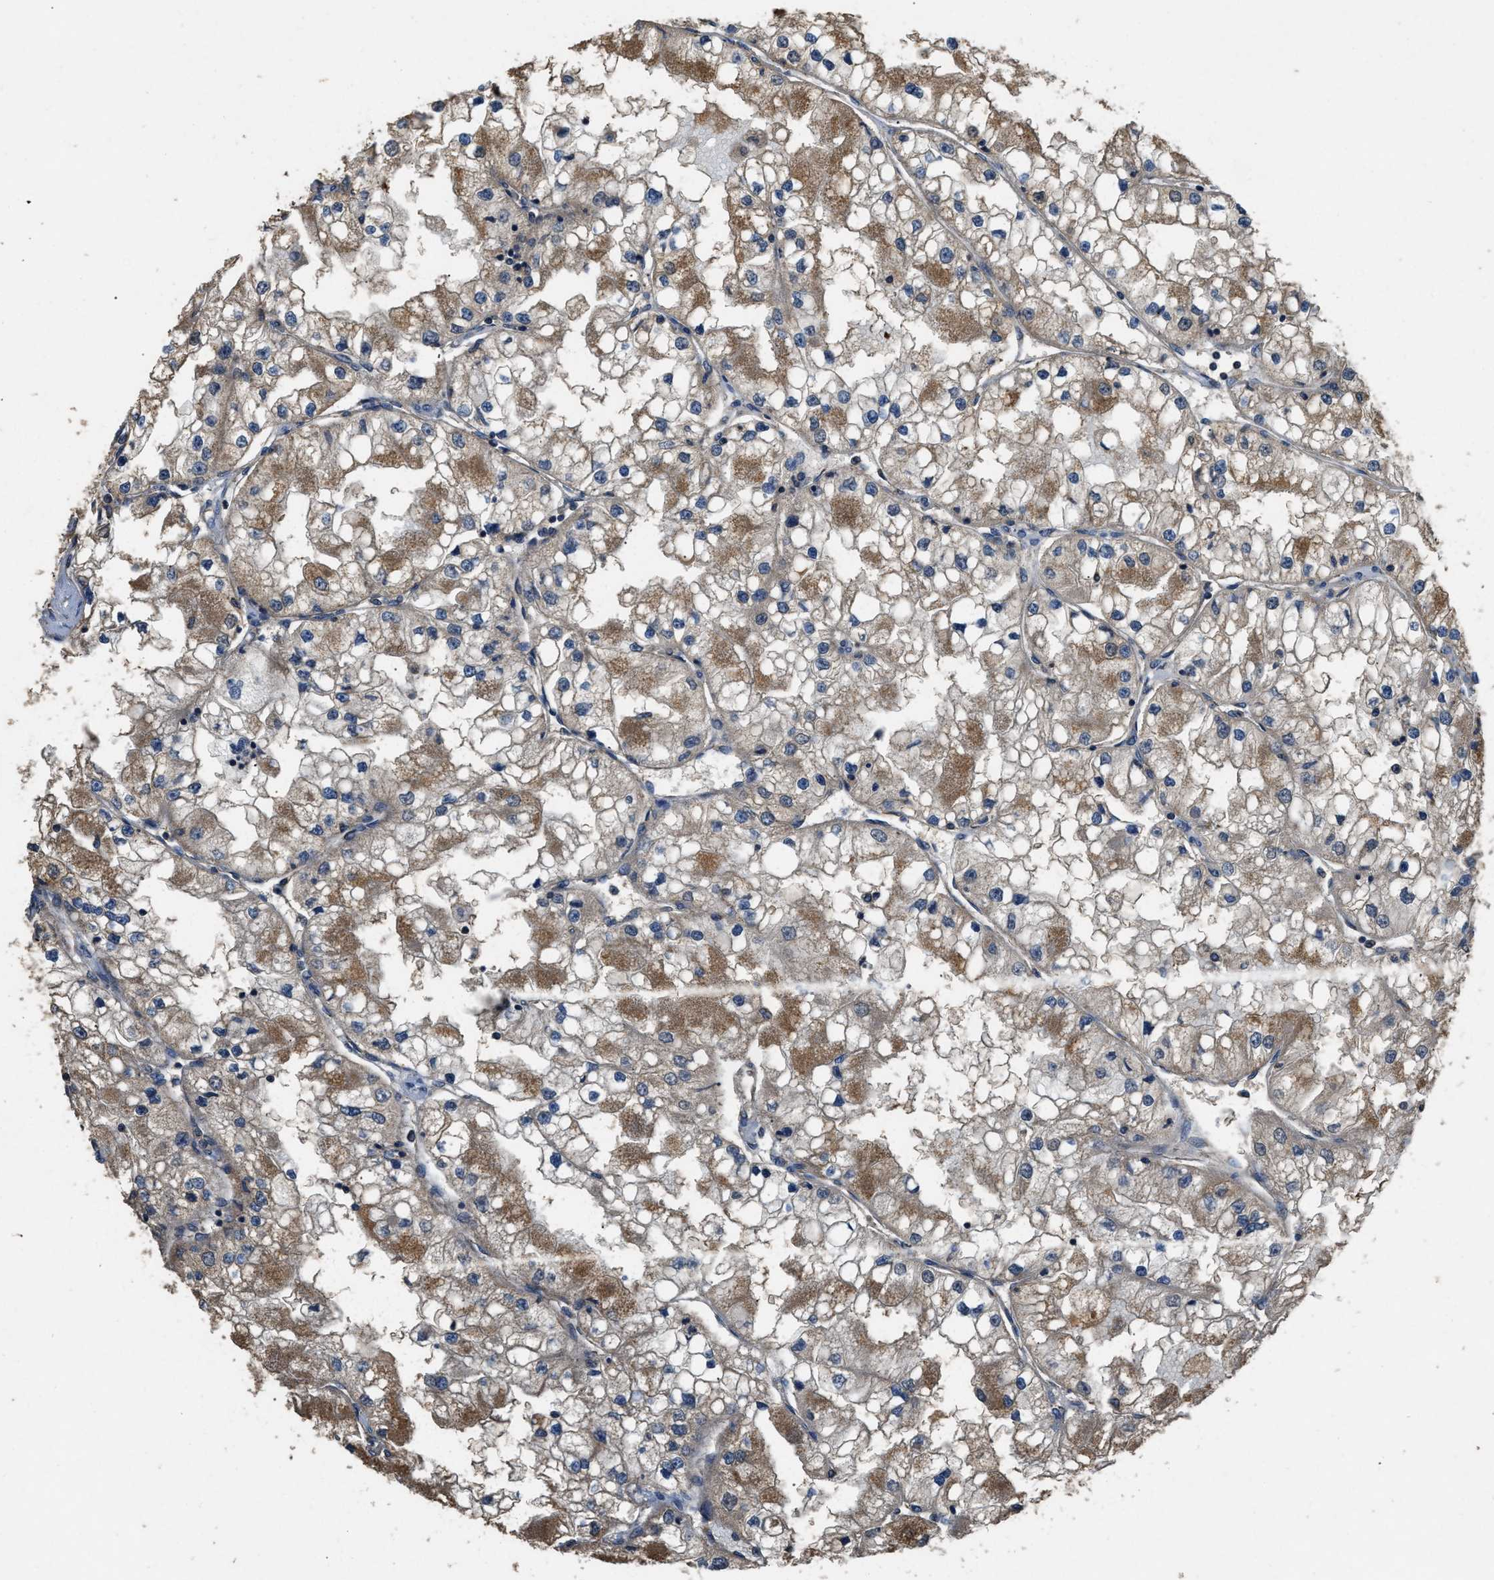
{"staining": {"intensity": "moderate", "quantity": ">75%", "location": "cytoplasmic/membranous"}, "tissue": "renal cancer", "cell_type": "Tumor cells", "image_type": "cancer", "snomed": [{"axis": "morphology", "description": "Adenocarcinoma, NOS"}, {"axis": "topography", "description": "Kidney"}], "caption": "A medium amount of moderate cytoplasmic/membranous positivity is present in approximately >75% of tumor cells in adenocarcinoma (renal) tissue.", "gene": "DENND6B", "patient": {"sex": "male", "age": 68}}